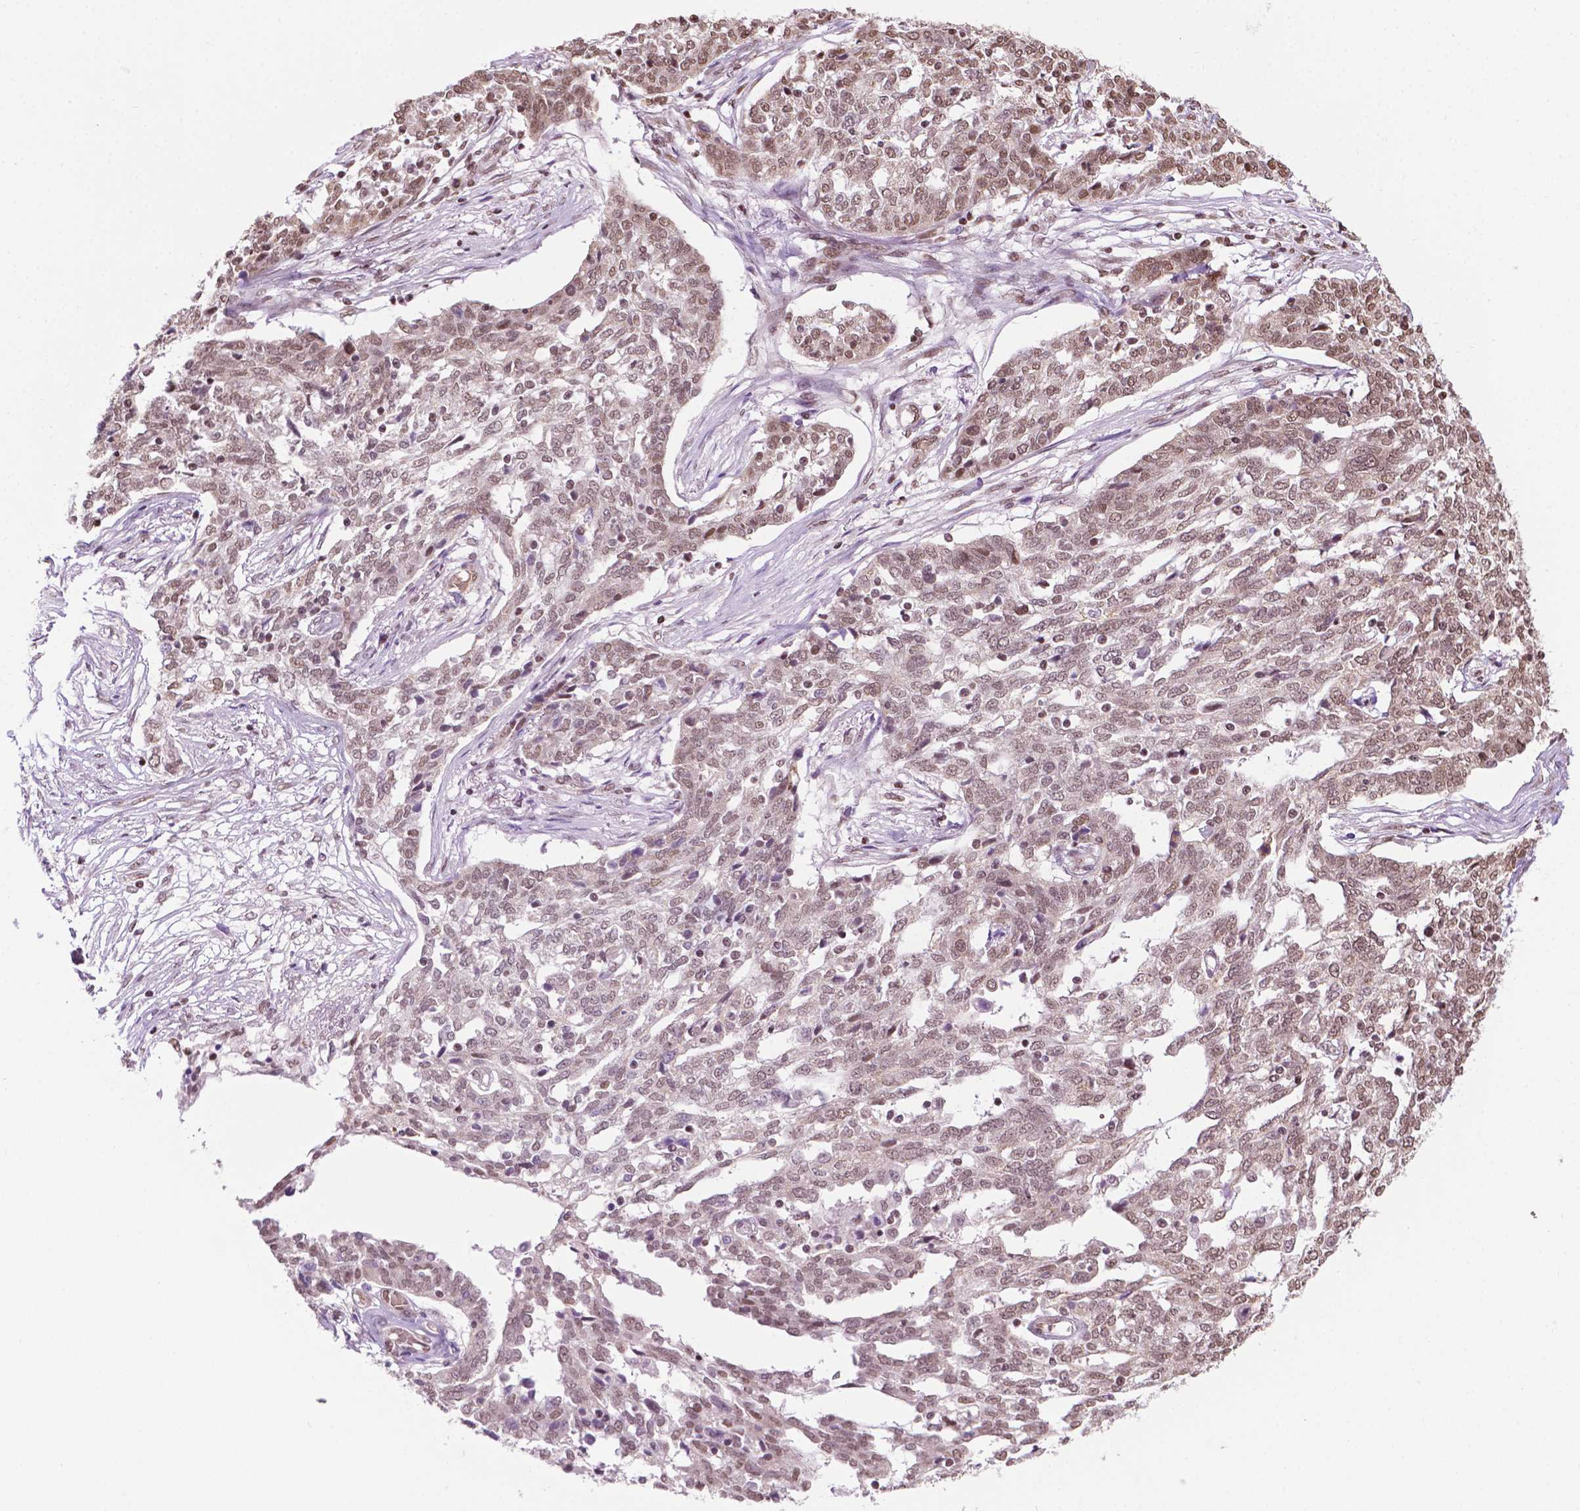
{"staining": {"intensity": "weak", "quantity": ">75%", "location": "cytoplasmic/membranous,nuclear"}, "tissue": "ovarian cancer", "cell_type": "Tumor cells", "image_type": "cancer", "snomed": [{"axis": "morphology", "description": "Cystadenocarcinoma, serous, NOS"}, {"axis": "topography", "description": "Ovary"}], "caption": "High-magnification brightfield microscopy of ovarian cancer stained with DAB (3,3'-diaminobenzidine) (brown) and counterstained with hematoxylin (blue). tumor cells exhibit weak cytoplasmic/membranous and nuclear staining is appreciated in about>75% of cells.", "gene": "COL23A1", "patient": {"sex": "female", "age": 67}}